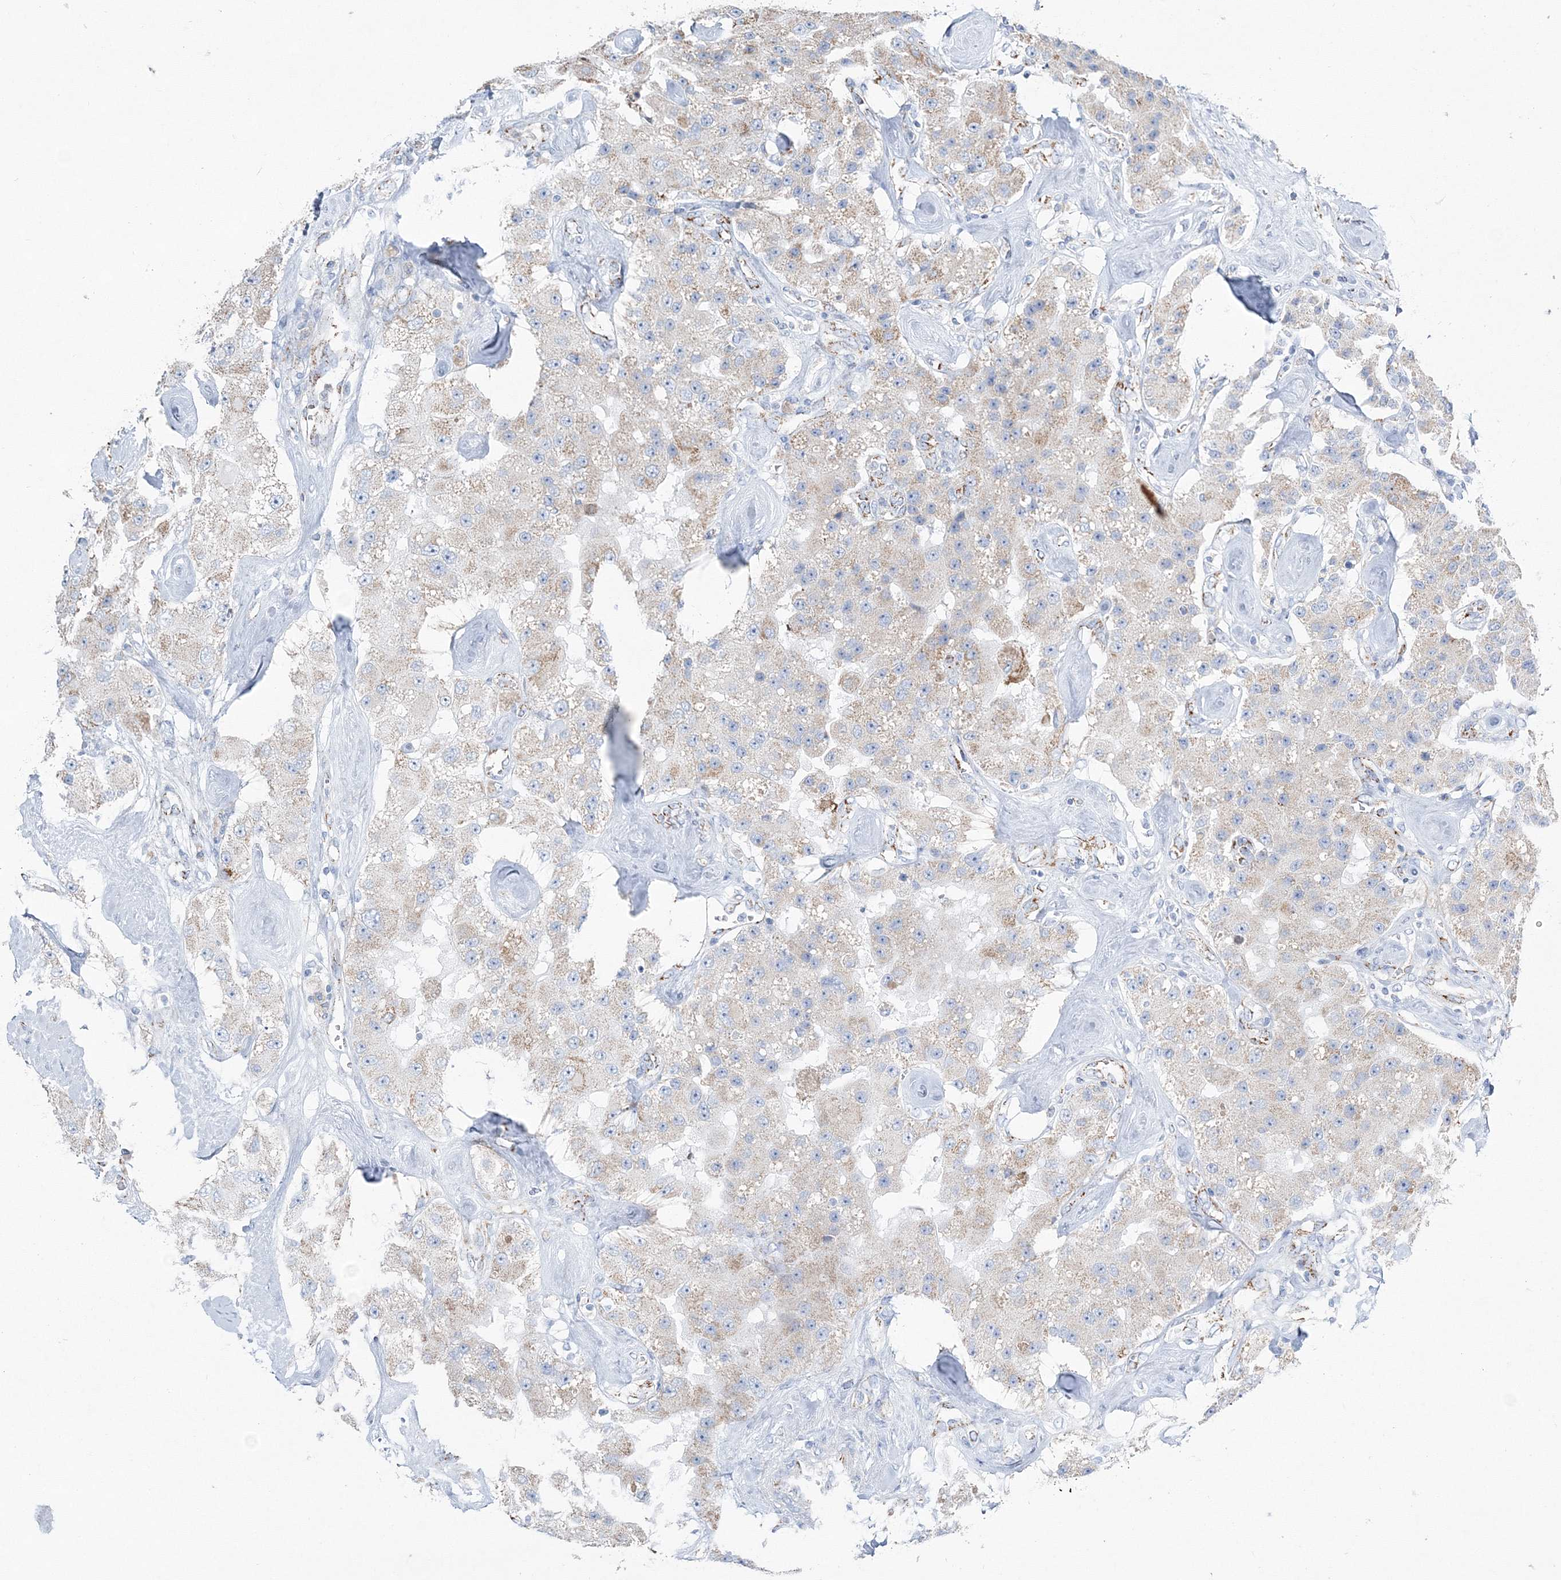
{"staining": {"intensity": "weak", "quantity": "25%-75%", "location": "cytoplasmic/membranous"}, "tissue": "carcinoid", "cell_type": "Tumor cells", "image_type": "cancer", "snomed": [{"axis": "morphology", "description": "Carcinoid, malignant, NOS"}, {"axis": "topography", "description": "Pancreas"}], "caption": "Human malignant carcinoid stained with a brown dye shows weak cytoplasmic/membranous positive positivity in about 25%-75% of tumor cells.", "gene": "HIBCH", "patient": {"sex": "male", "age": 41}}